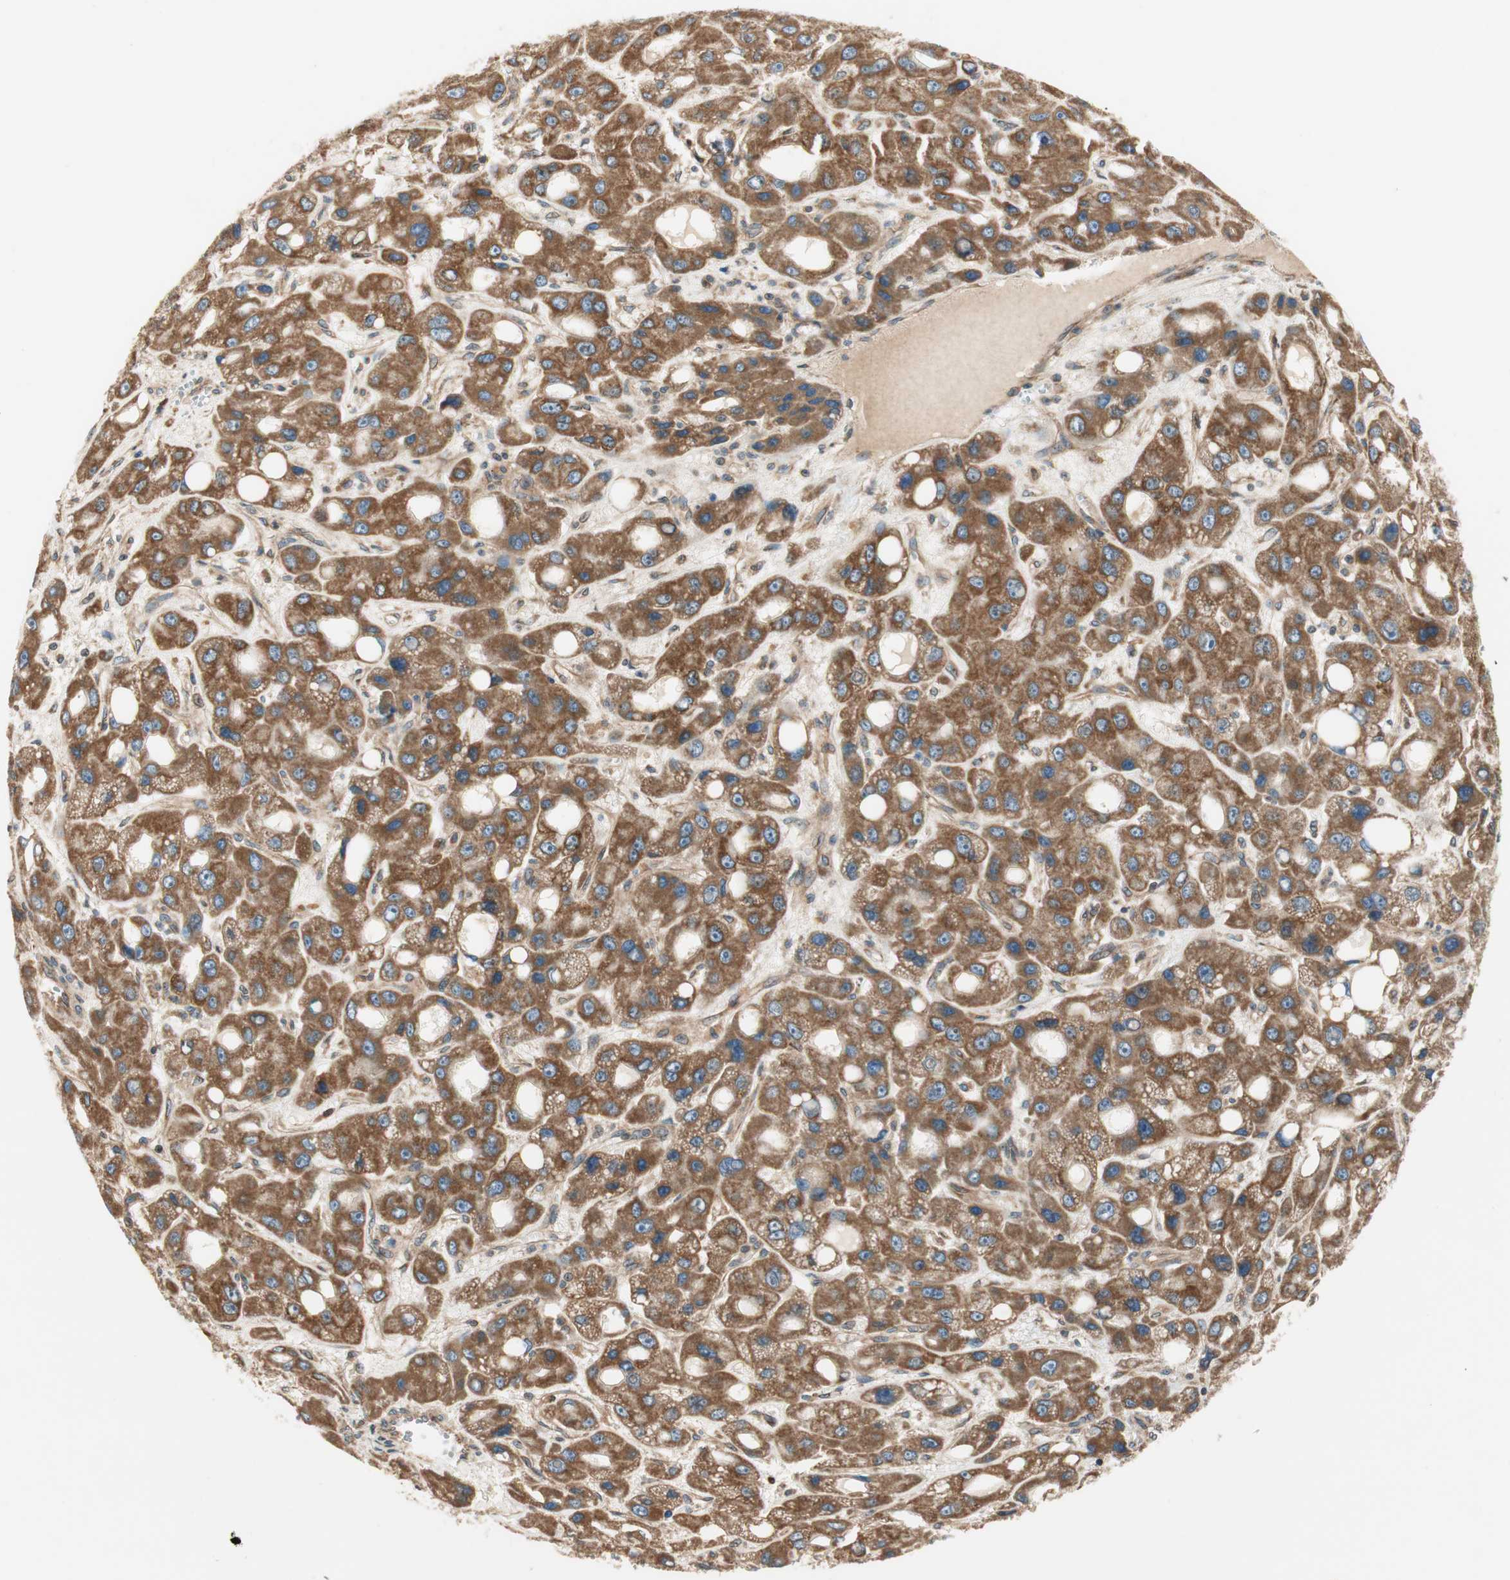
{"staining": {"intensity": "strong", "quantity": ">75%", "location": "cytoplasmic/membranous"}, "tissue": "liver cancer", "cell_type": "Tumor cells", "image_type": "cancer", "snomed": [{"axis": "morphology", "description": "Carcinoma, Hepatocellular, NOS"}, {"axis": "topography", "description": "Liver"}], "caption": "A photomicrograph of hepatocellular carcinoma (liver) stained for a protein reveals strong cytoplasmic/membranous brown staining in tumor cells. Ihc stains the protein in brown and the nuclei are stained blue.", "gene": "CTTNBP2NL", "patient": {"sex": "male", "age": 55}}